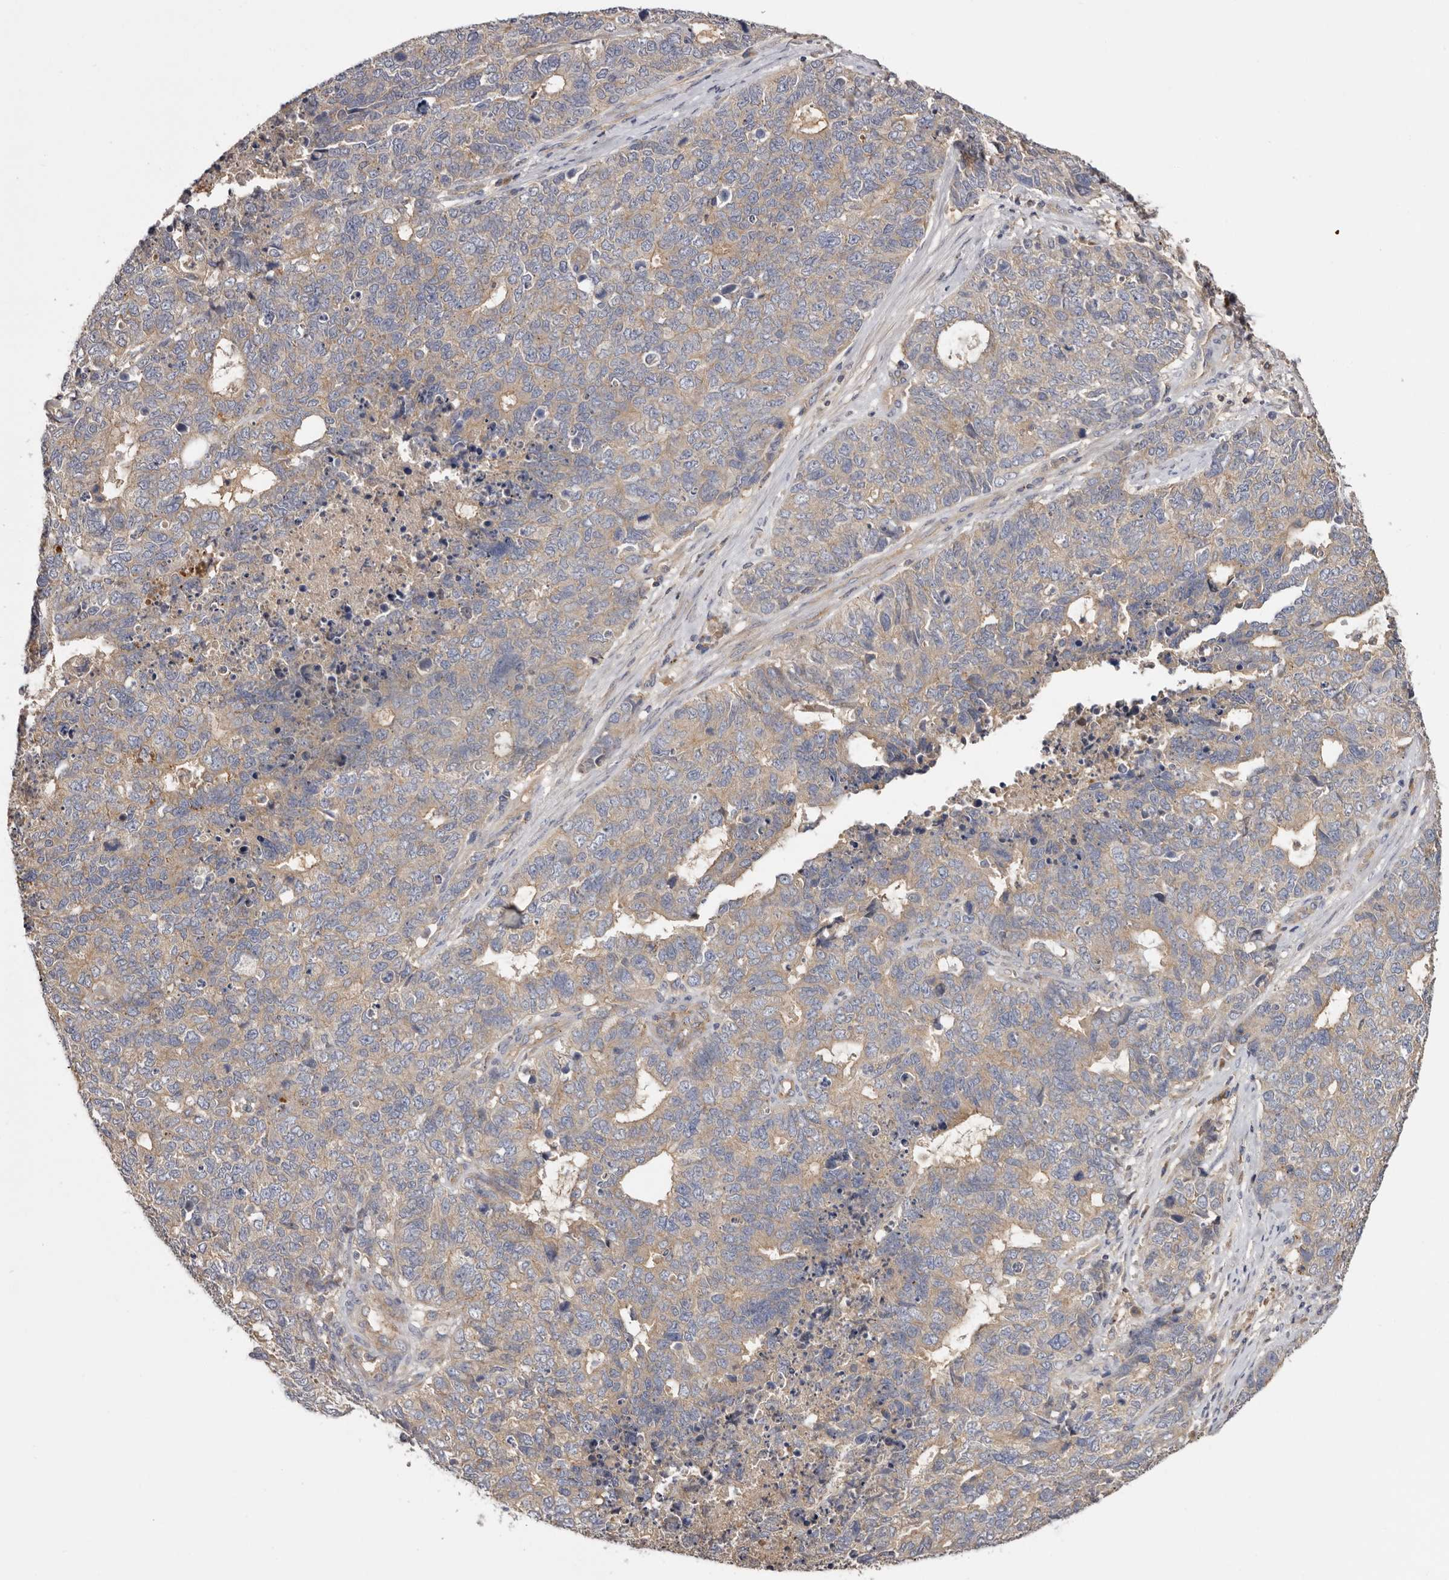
{"staining": {"intensity": "weak", "quantity": "25%-75%", "location": "cytoplasmic/membranous"}, "tissue": "cervical cancer", "cell_type": "Tumor cells", "image_type": "cancer", "snomed": [{"axis": "morphology", "description": "Squamous cell carcinoma, NOS"}, {"axis": "topography", "description": "Cervix"}], "caption": "Approximately 25%-75% of tumor cells in human cervical cancer show weak cytoplasmic/membranous protein expression as visualized by brown immunohistochemical staining.", "gene": "INKA2", "patient": {"sex": "female", "age": 63}}